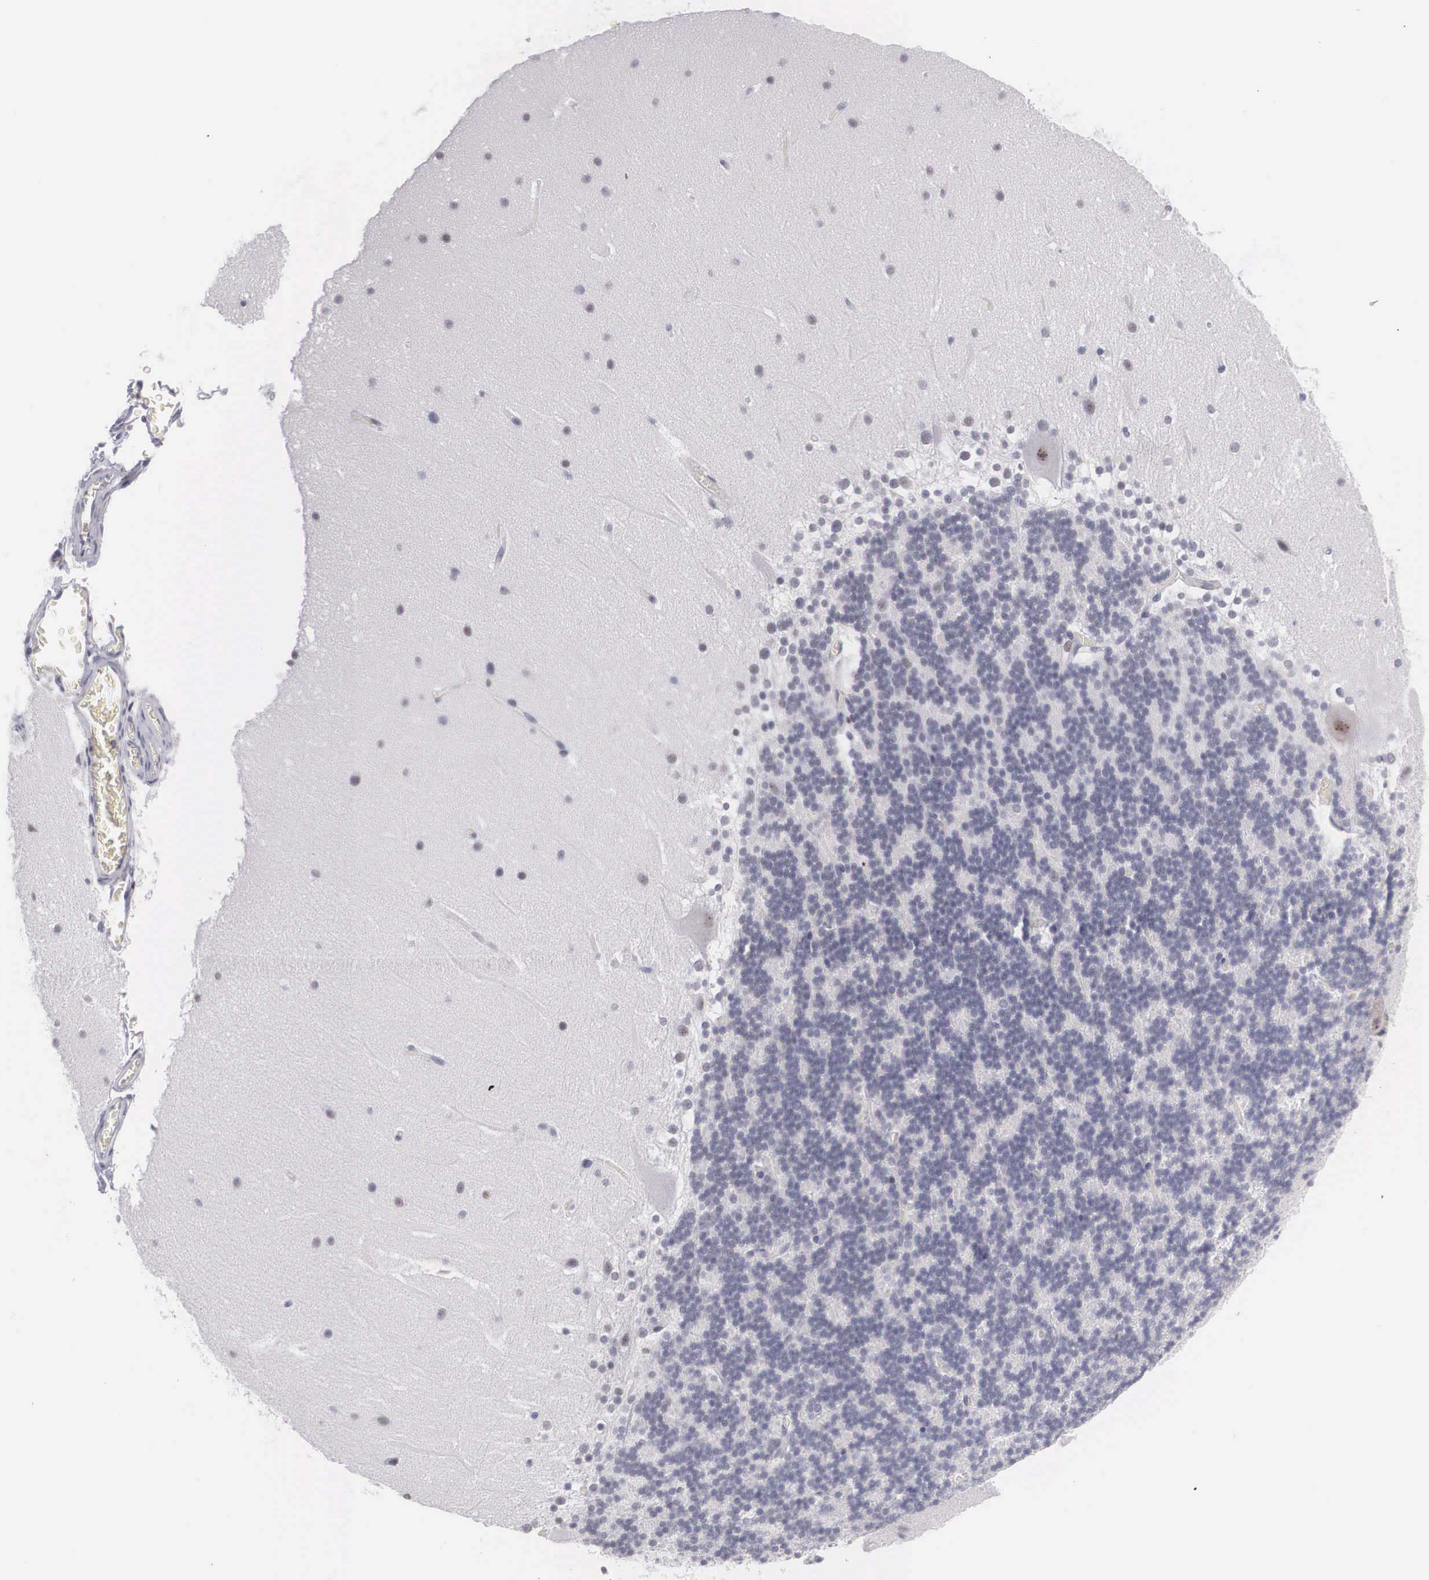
{"staining": {"intensity": "negative", "quantity": "none", "location": "none"}, "tissue": "cerebellum", "cell_type": "Cells in granular layer", "image_type": "normal", "snomed": [{"axis": "morphology", "description": "Normal tissue, NOS"}, {"axis": "topography", "description": "Cerebellum"}], "caption": "IHC histopathology image of benign cerebellum: cerebellum stained with DAB (3,3'-diaminobenzidine) reveals no significant protein positivity in cells in granular layer. (Brightfield microscopy of DAB (3,3'-diaminobenzidine) immunohistochemistry (IHC) at high magnification).", "gene": "FAM47A", "patient": {"sex": "female", "age": 19}}